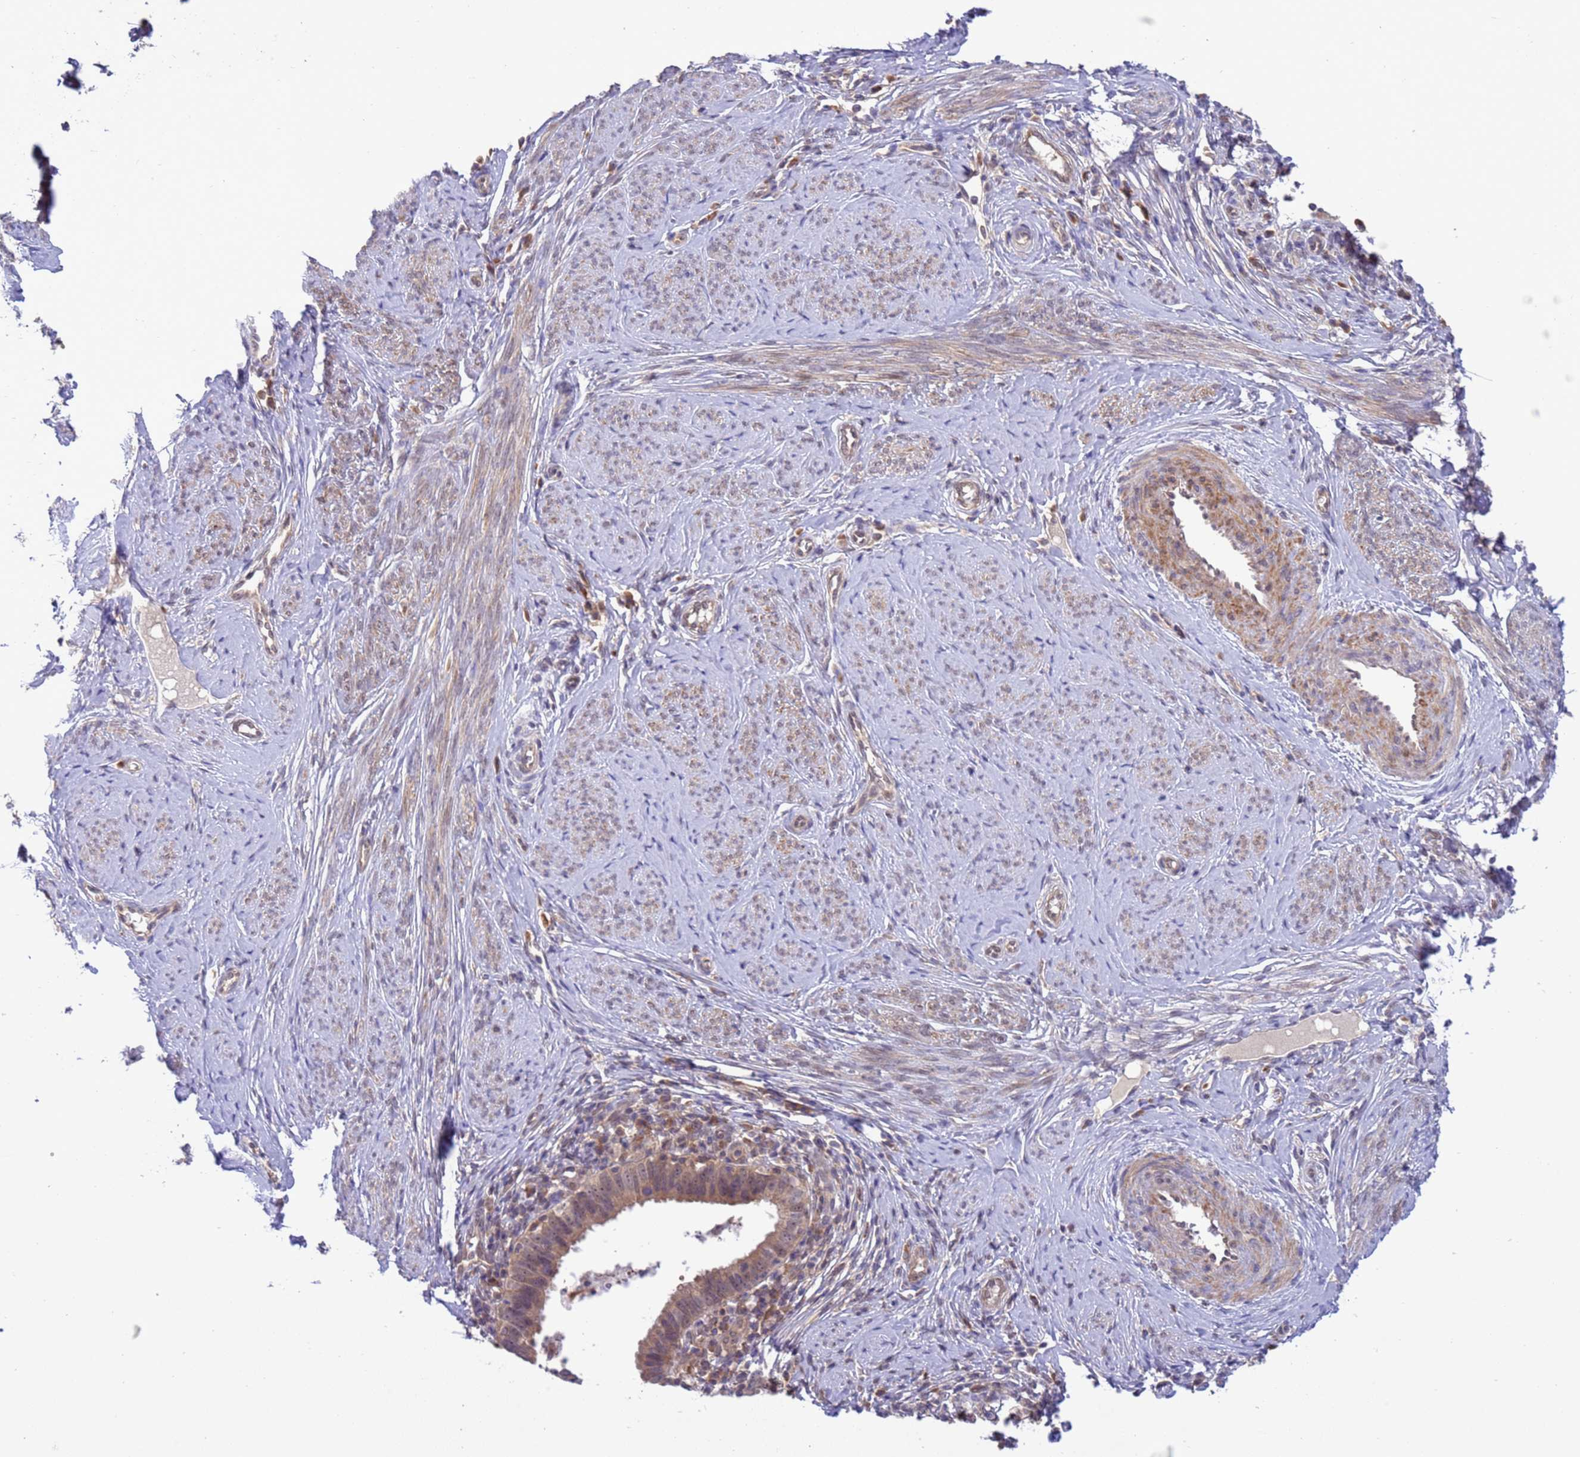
{"staining": {"intensity": "moderate", "quantity": ">75%", "location": "cytoplasmic/membranous,nuclear"}, "tissue": "cervical cancer", "cell_type": "Tumor cells", "image_type": "cancer", "snomed": [{"axis": "morphology", "description": "Adenocarcinoma, NOS"}, {"axis": "topography", "description": "Cervix"}], "caption": "Tumor cells reveal medium levels of moderate cytoplasmic/membranous and nuclear positivity in about >75% of cells in cervical cancer (adenocarcinoma).", "gene": "ZNF461", "patient": {"sex": "female", "age": 36}}